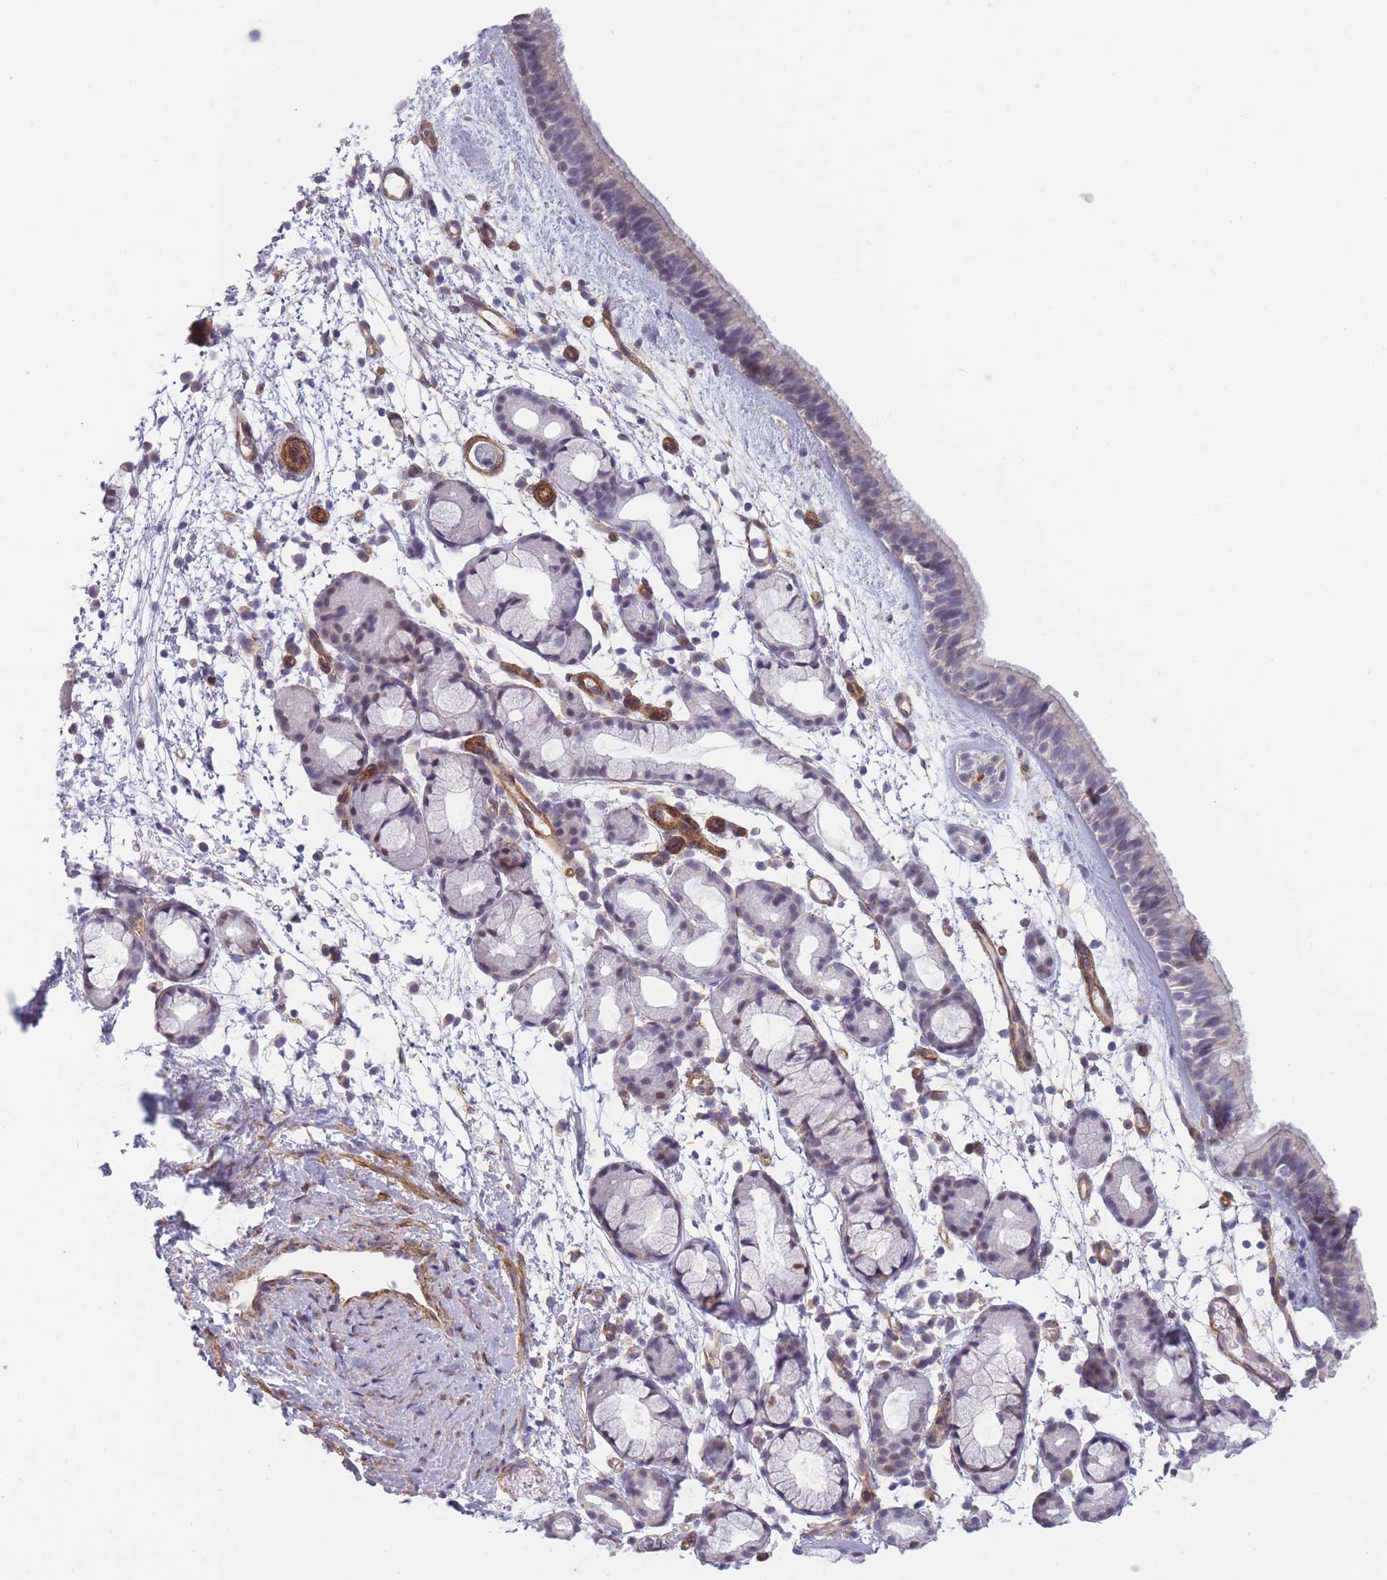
{"staining": {"intensity": "moderate", "quantity": "<25%", "location": "nuclear"}, "tissue": "nasopharynx", "cell_type": "Respiratory epithelial cells", "image_type": "normal", "snomed": [{"axis": "morphology", "description": "Normal tissue, NOS"}, {"axis": "topography", "description": "Nasopharynx"}], "caption": "Protein expression analysis of unremarkable human nasopharynx reveals moderate nuclear positivity in approximately <25% of respiratory epithelial cells. The protein is stained brown, and the nuclei are stained in blue (DAB IHC with brightfield microscopy, high magnification).", "gene": "OR6B2", "patient": {"sex": "female", "age": 81}}